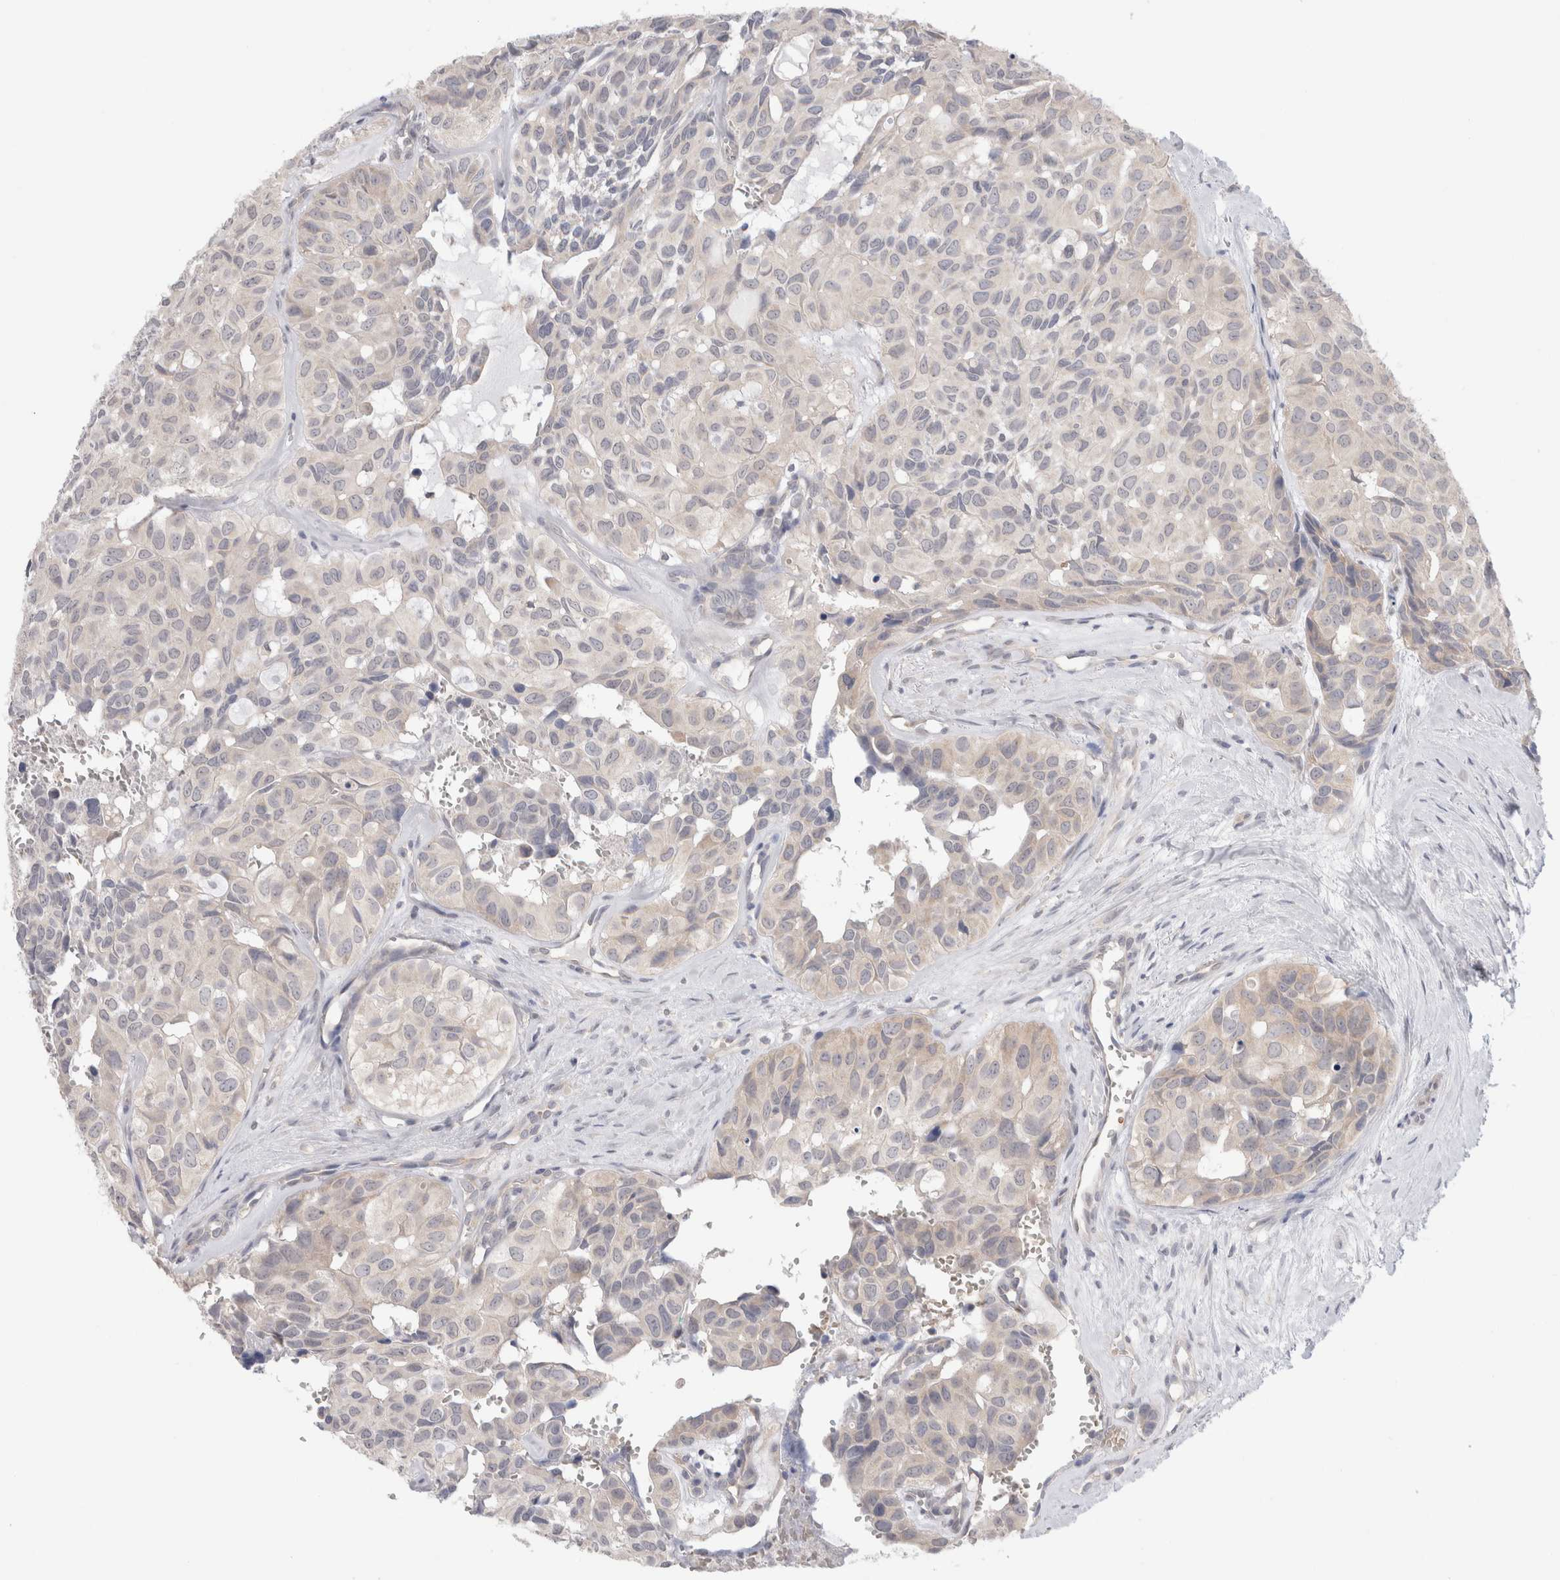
{"staining": {"intensity": "weak", "quantity": "<25%", "location": "cytoplasmic/membranous"}, "tissue": "head and neck cancer", "cell_type": "Tumor cells", "image_type": "cancer", "snomed": [{"axis": "morphology", "description": "Adenocarcinoma, NOS"}, {"axis": "topography", "description": "Salivary gland, NOS"}, {"axis": "topography", "description": "Head-Neck"}], "caption": "The immunohistochemistry (IHC) image has no significant positivity in tumor cells of head and neck cancer tissue.", "gene": "NDOR1", "patient": {"sex": "female", "age": 76}}